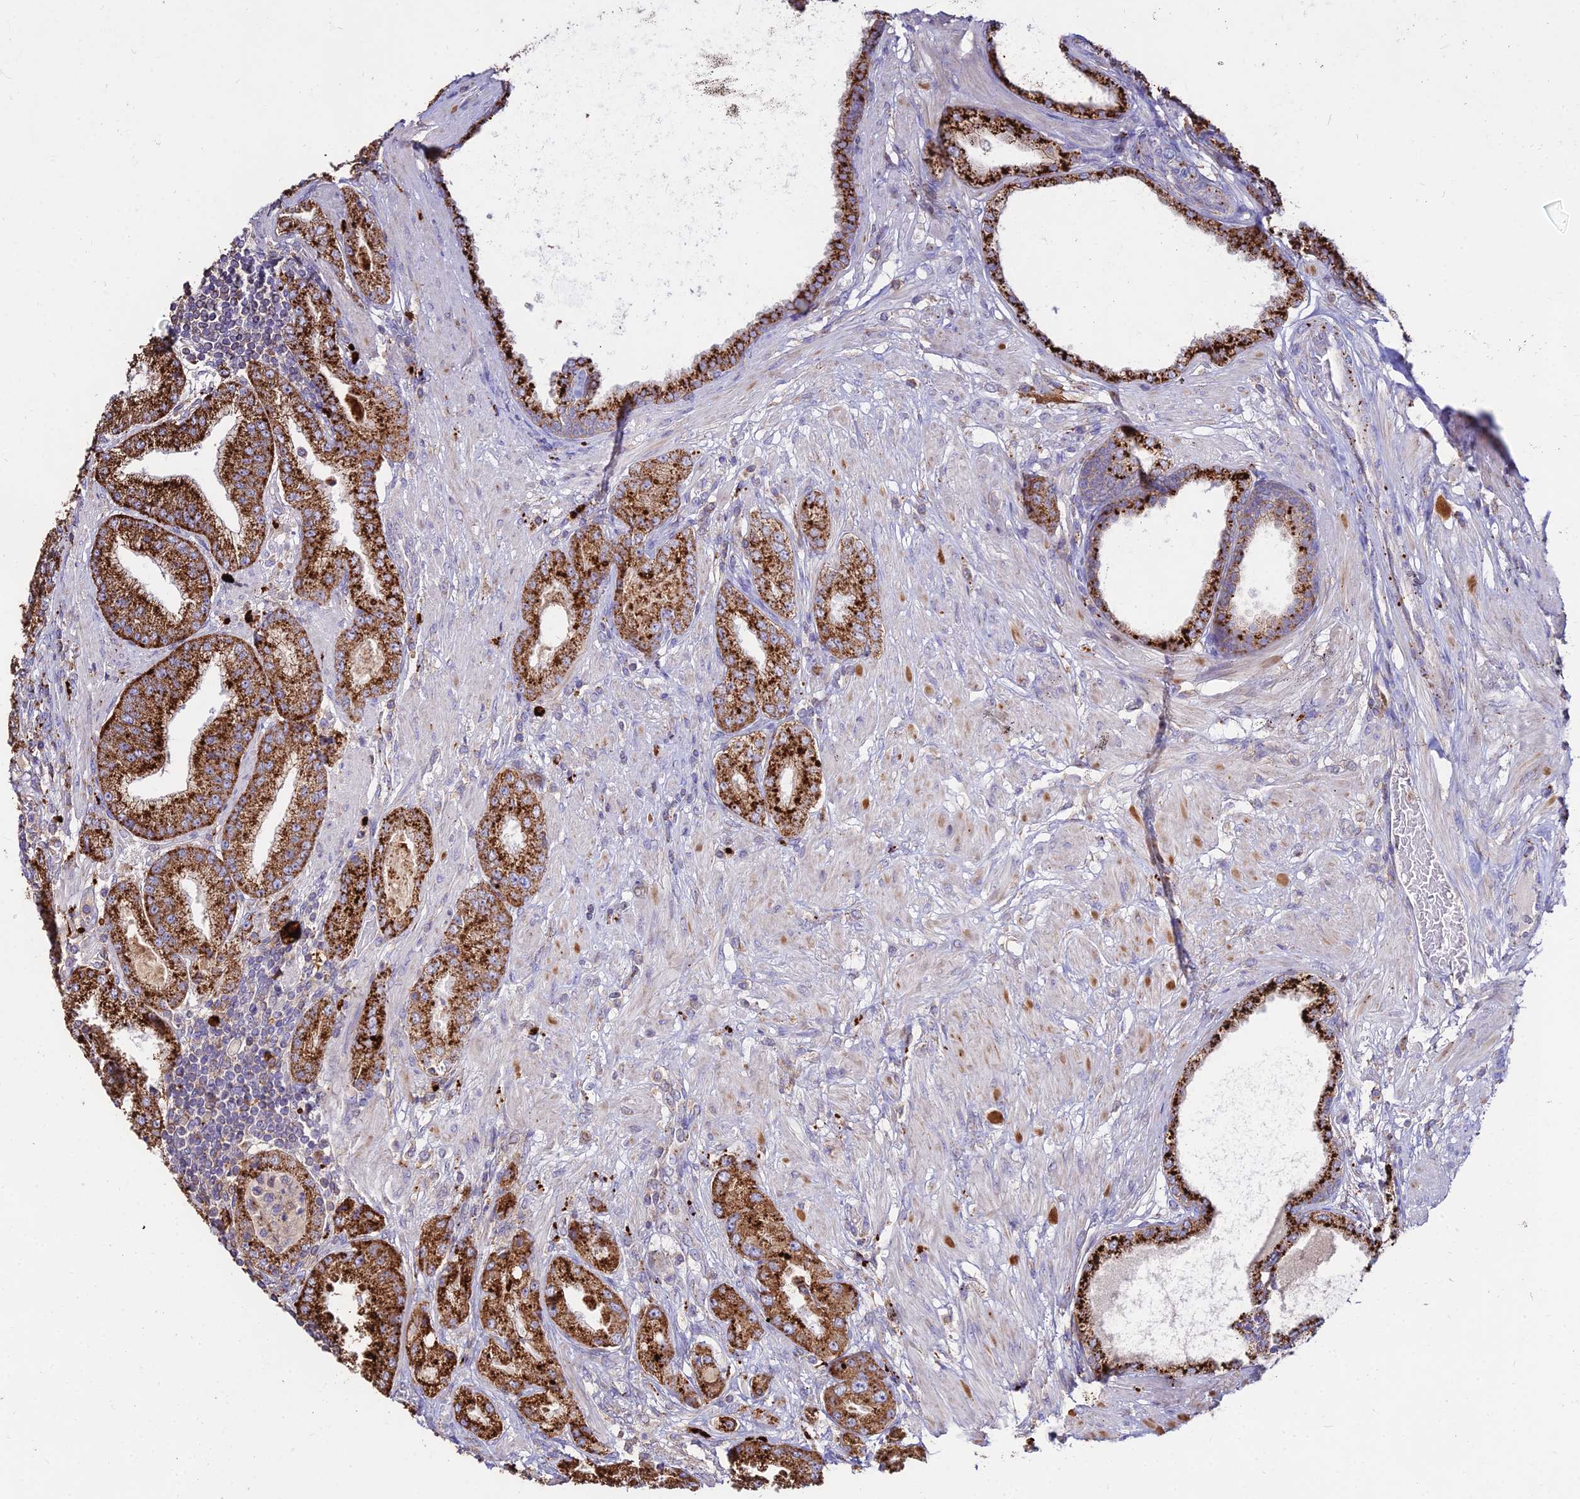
{"staining": {"intensity": "strong", "quantity": ">75%", "location": "cytoplasmic/membranous"}, "tissue": "prostate cancer", "cell_type": "Tumor cells", "image_type": "cancer", "snomed": [{"axis": "morphology", "description": "Adenocarcinoma, High grade"}, {"axis": "topography", "description": "Prostate"}], "caption": "IHC of prostate cancer (high-grade adenocarcinoma) demonstrates high levels of strong cytoplasmic/membranous staining in approximately >75% of tumor cells.", "gene": "PNLIPRP3", "patient": {"sex": "male", "age": 71}}